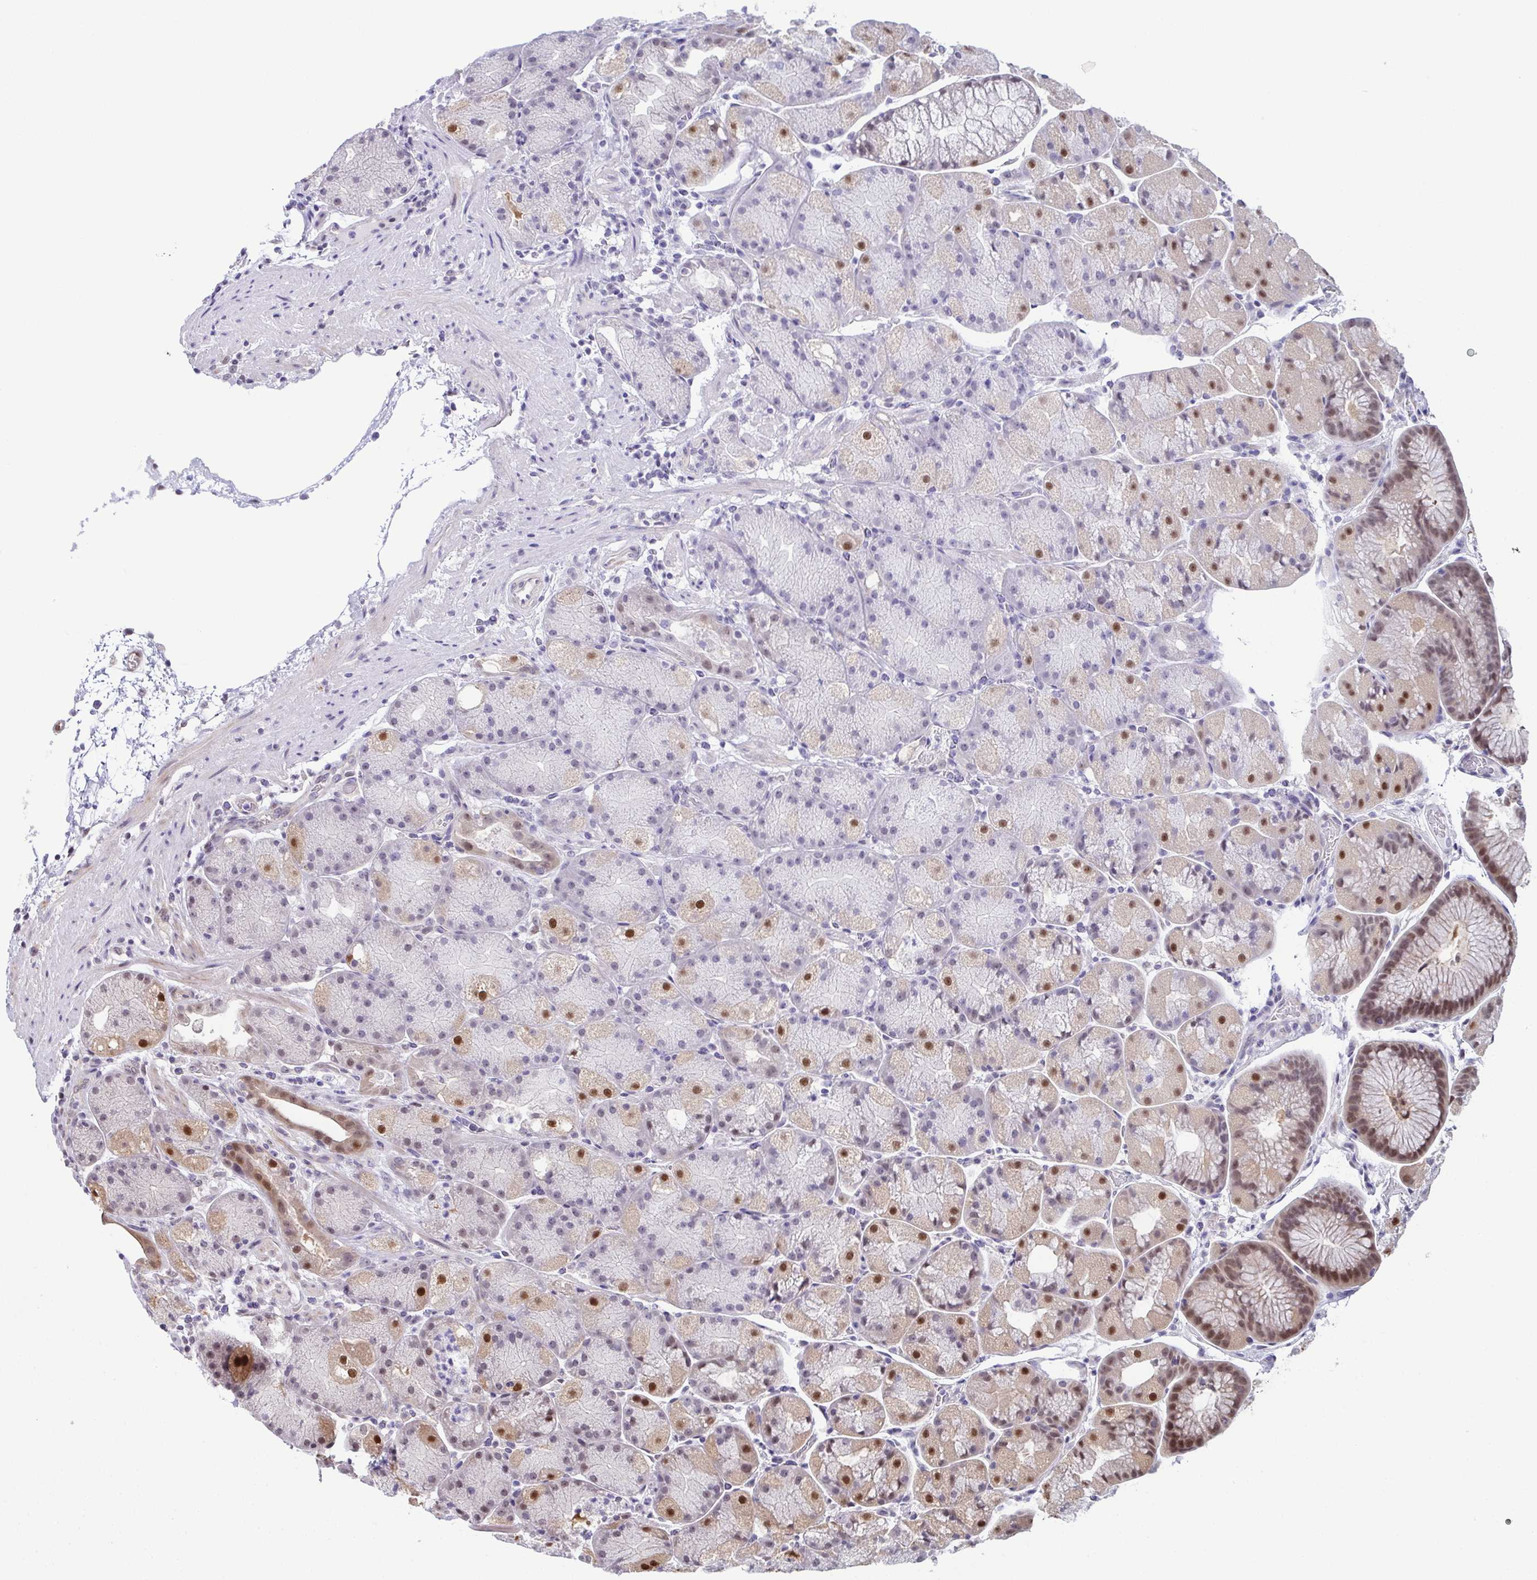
{"staining": {"intensity": "moderate", "quantity": "25%-75%", "location": "cytoplasmic/membranous,nuclear"}, "tissue": "stomach", "cell_type": "Glandular cells", "image_type": "normal", "snomed": [{"axis": "morphology", "description": "Normal tissue, NOS"}, {"axis": "topography", "description": "Stomach, upper"}, {"axis": "topography", "description": "Stomach"}], "caption": "DAB (3,3'-diaminobenzidine) immunohistochemical staining of benign human stomach reveals moderate cytoplasmic/membranous,nuclear protein positivity in approximately 25%-75% of glandular cells. (DAB (3,3'-diaminobenzidine) = brown stain, brightfield microscopy at high magnification).", "gene": "DNAJB1", "patient": {"sex": "male", "age": 48}}